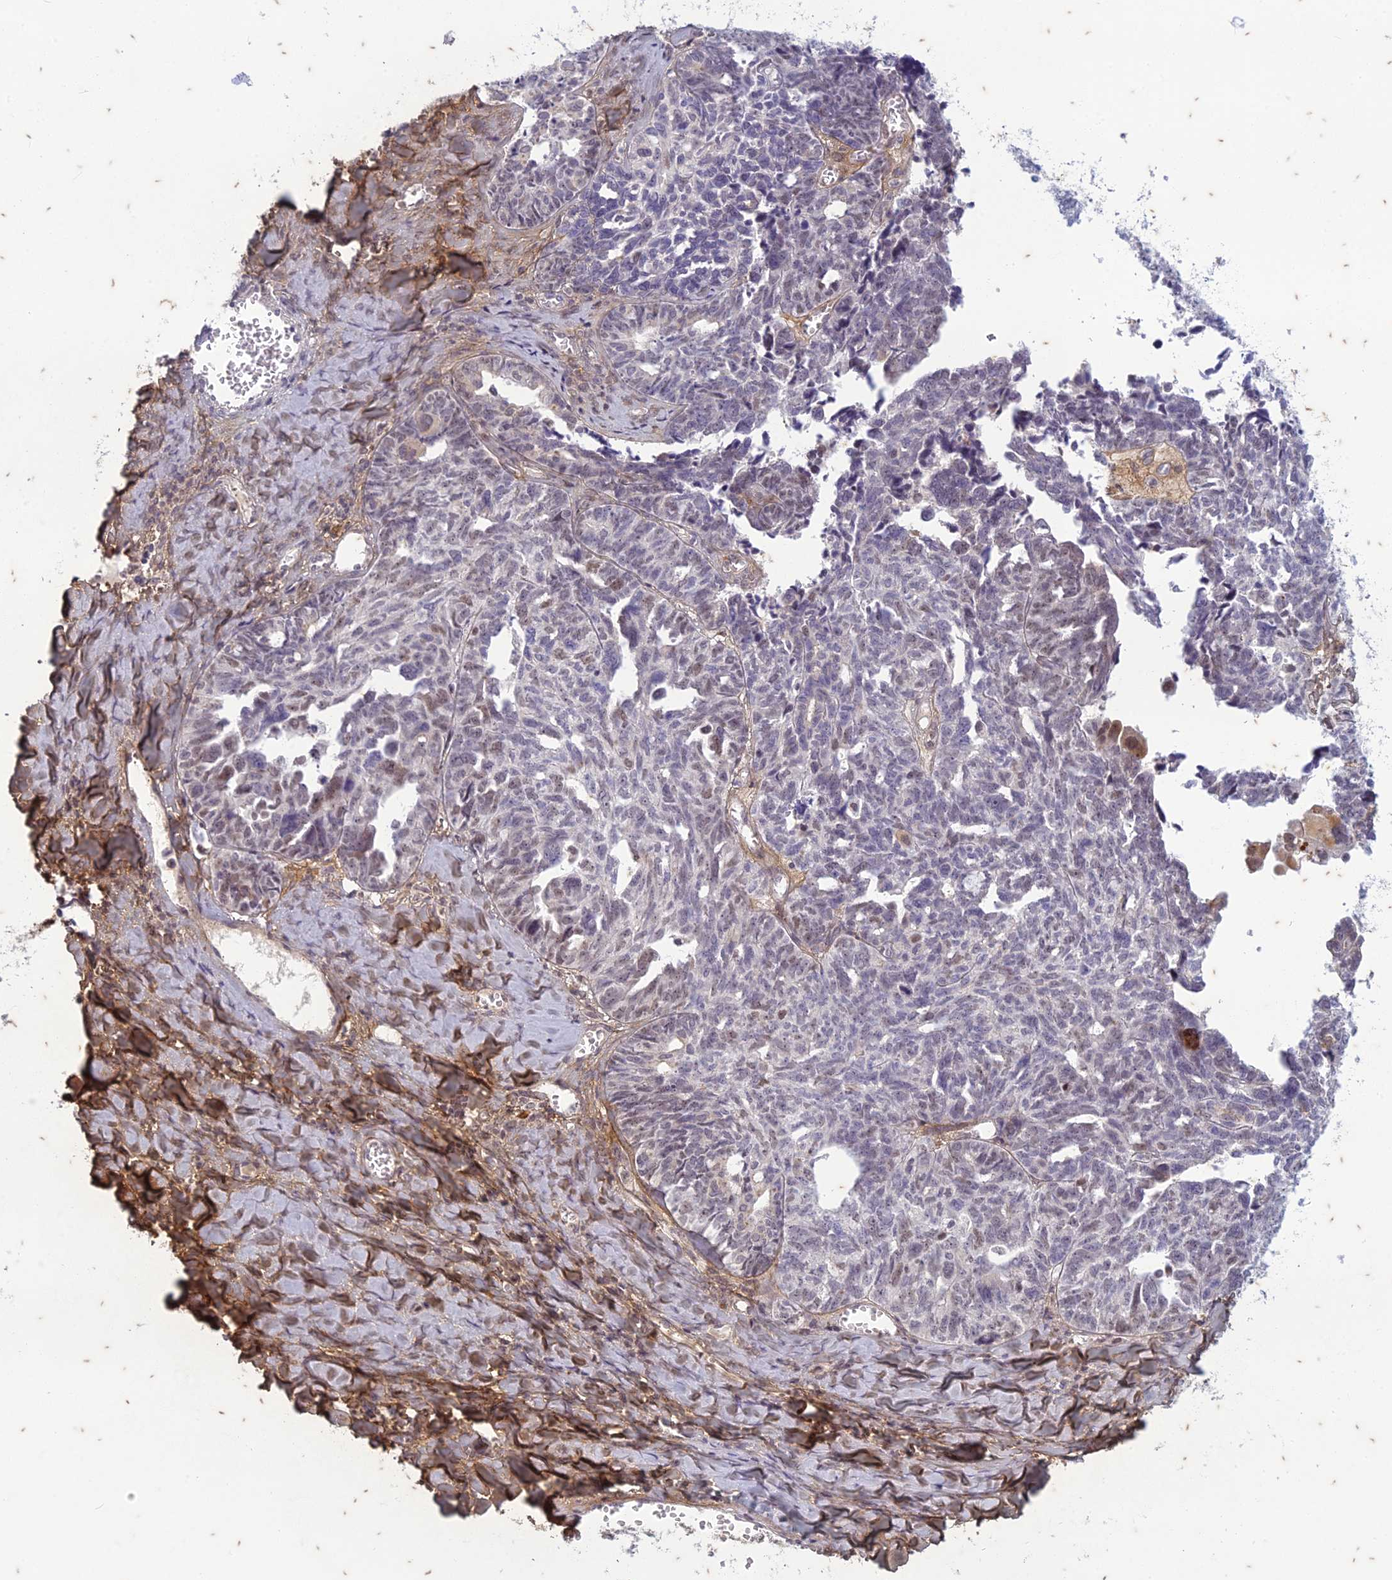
{"staining": {"intensity": "weak", "quantity": "25%-75%", "location": "nuclear"}, "tissue": "ovarian cancer", "cell_type": "Tumor cells", "image_type": "cancer", "snomed": [{"axis": "morphology", "description": "Cystadenocarcinoma, serous, NOS"}, {"axis": "topography", "description": "Ovary"}], "caption": "A low amount of weak nuclear staining is present in about 25%-75% of tumor cells in ovarian serous cystadenocarcinoma tissue.", "gene": "PABPN1L", "patient": {"sex": "female", "age": 79}}